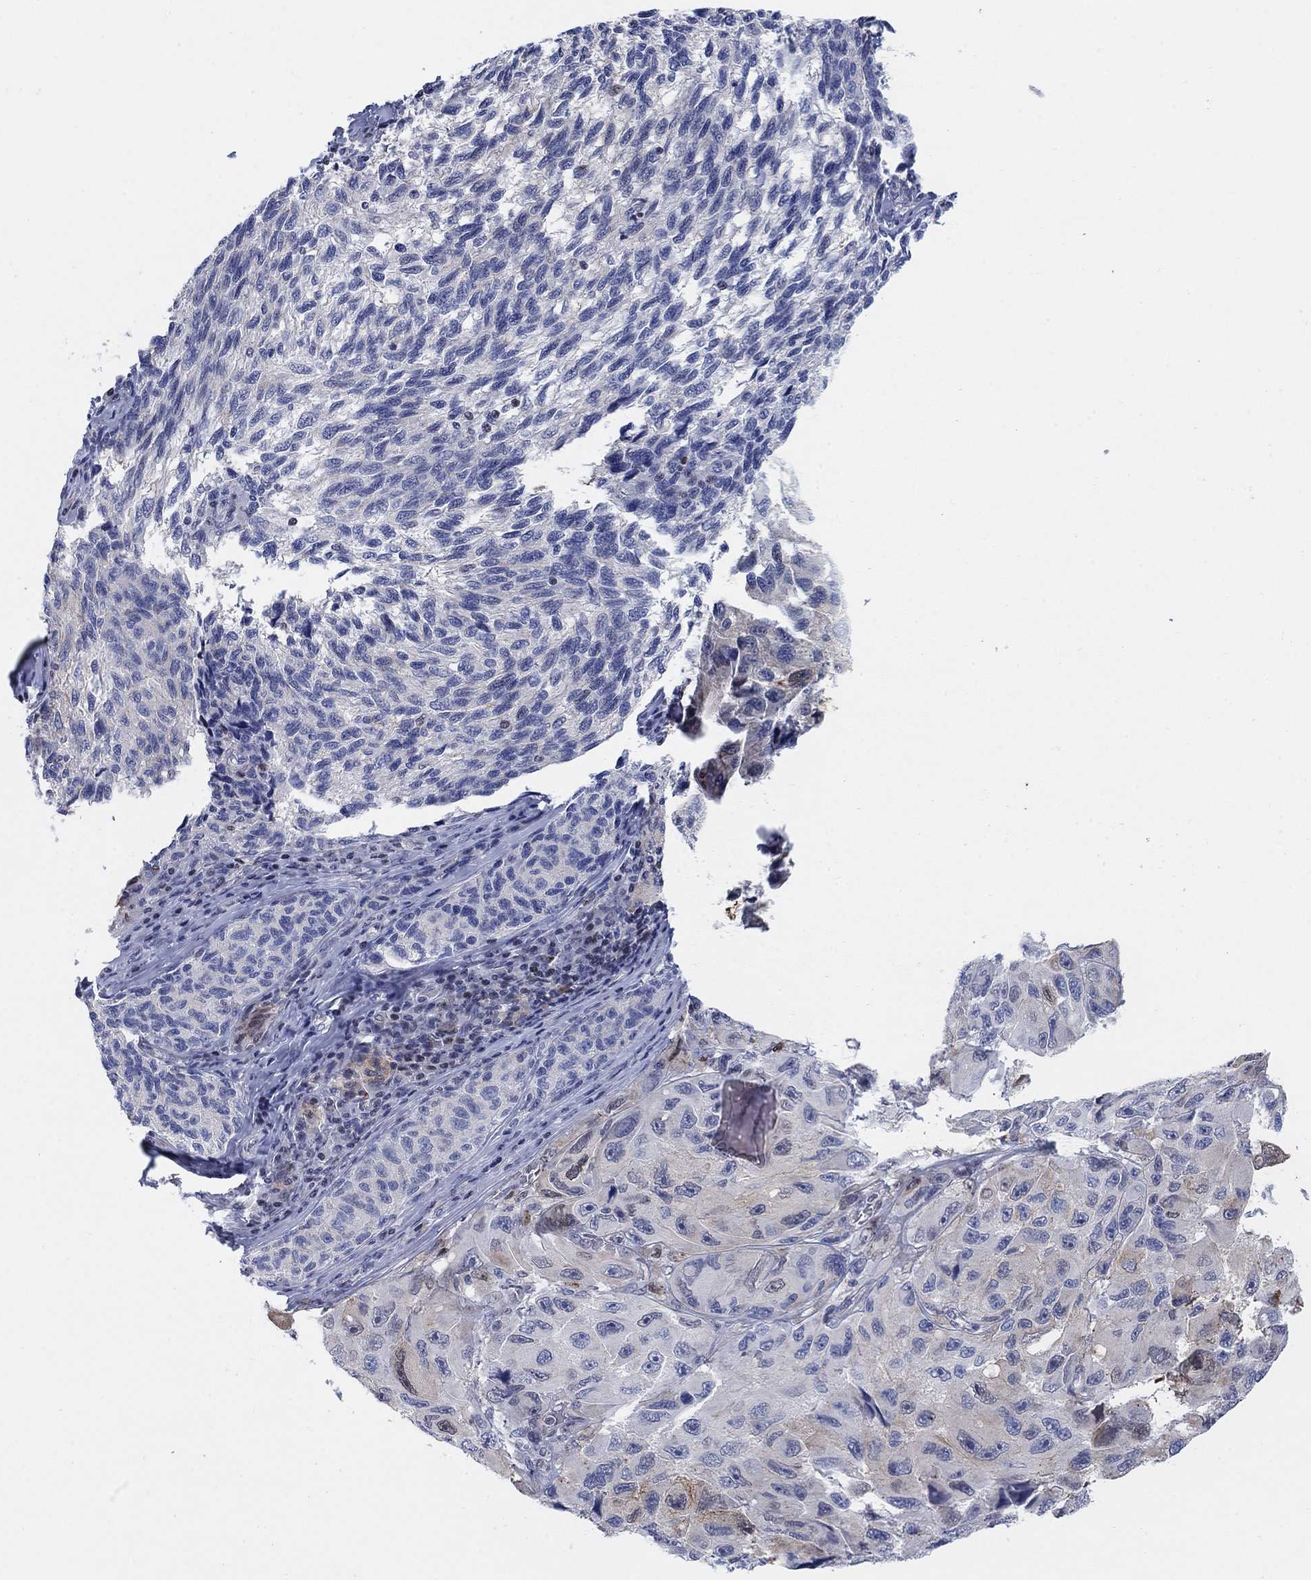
{"staining": {"intensity": "weak", "quantity": "<25%", "location": "cytoplasmic/membranous"}, "tissue": "melanoma", "cell_type": "Tumor cells", "image_type": "cancer", "snomed": [{"axis": "morphology", "description": "Malignant melanoma, NOS"}, {"axis": "topography", "description": "Skin"}], "caption": "This is an immunohistochemistry photomicrograph of human melanoma. There is no staining in tumor cells.", "gene": "MYO3A", "patient": {"sex": "female", "age": 73}}